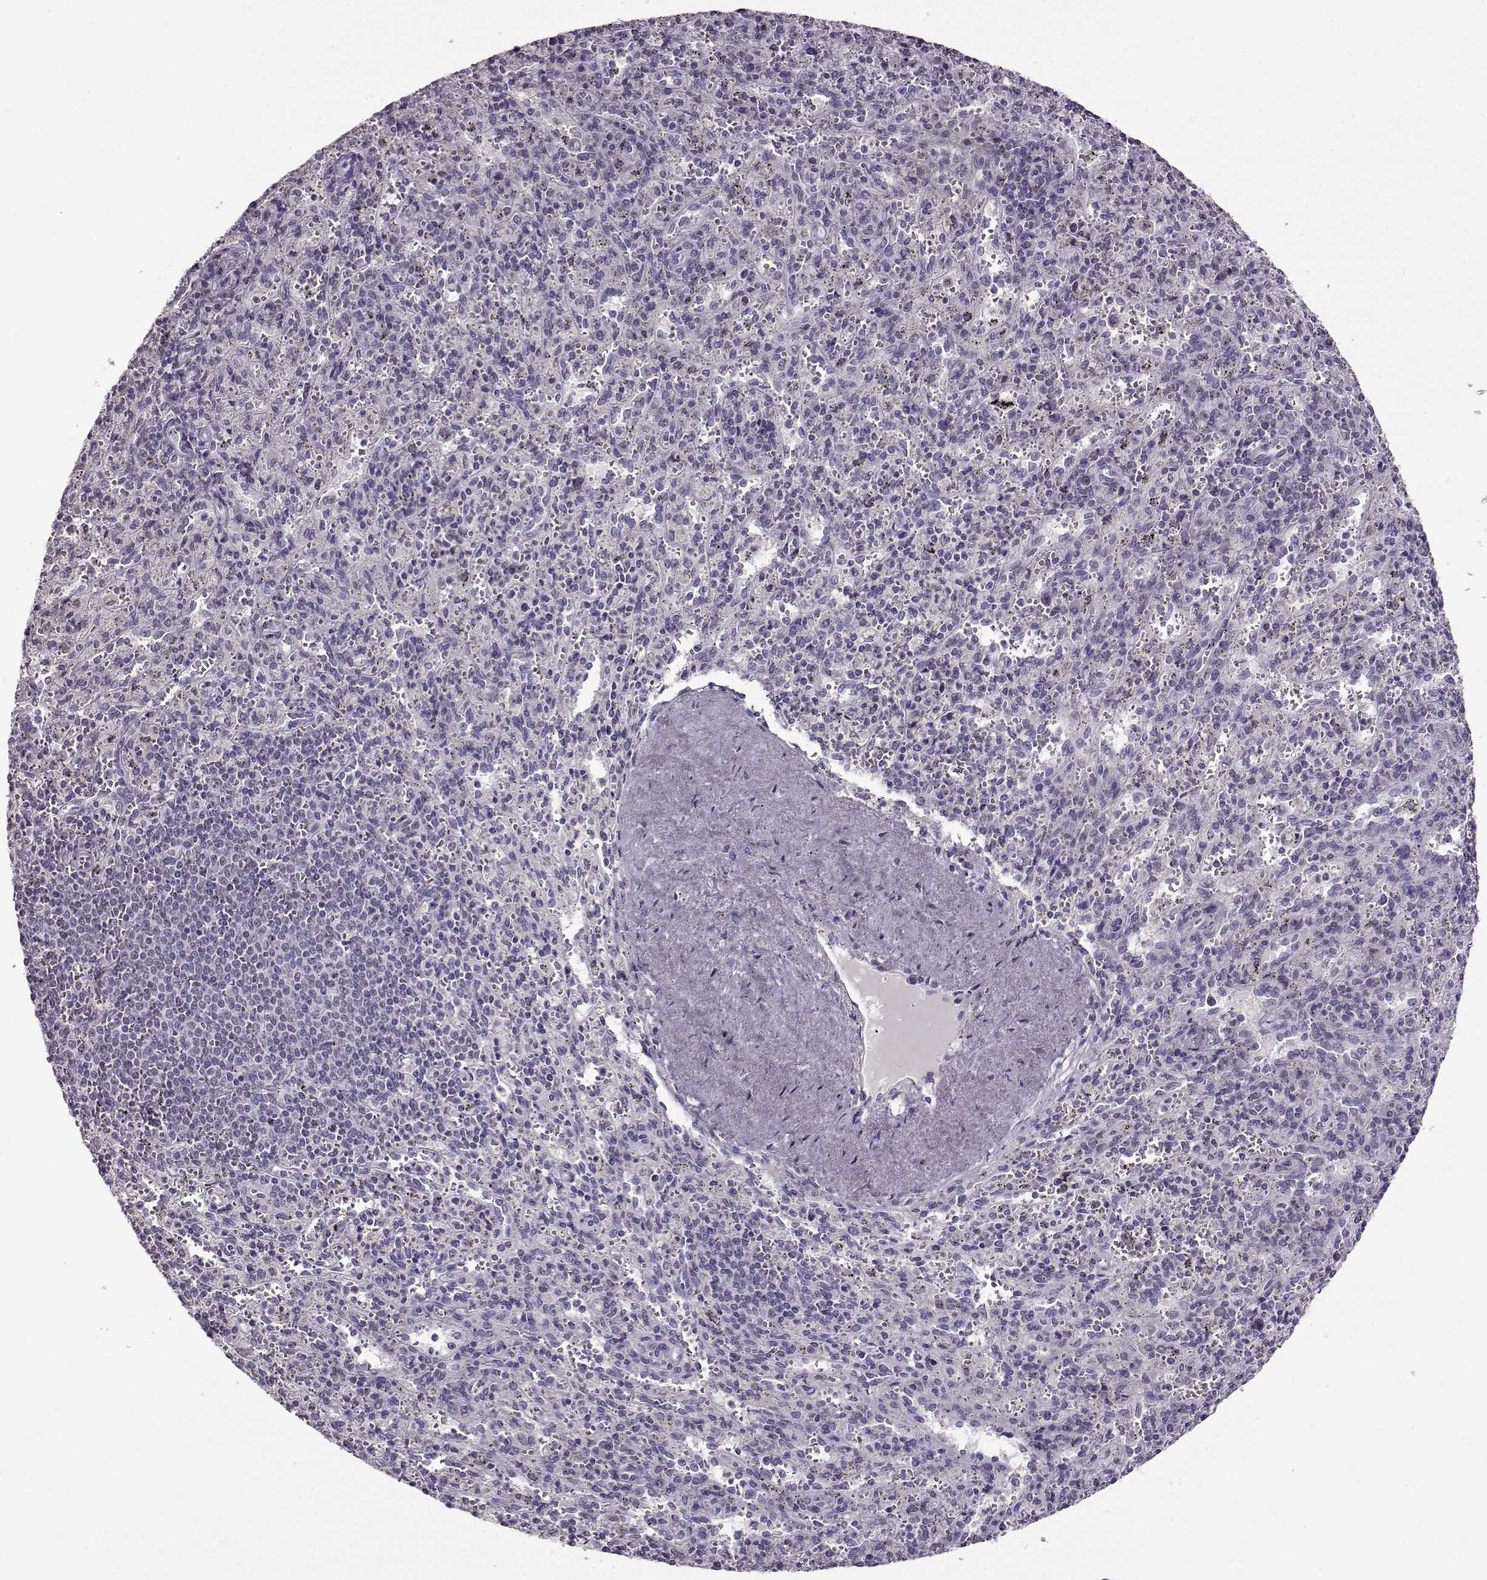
{"staining": {"intensity": "negative", "quantity": "none", "location": "none"}, "tissue": "spleen", "cell_type": "Cells in red pulp", "image_type": "normal", "snomed": [{"axis": "morphology", "description": "Normal tissue, NOS"}, {"axis": "topography", "description": "Spleen"}], "caption": "Immunohistochemical staining of unremarkable spleen exhibits no significant positivity in cells in red pulp. (Brightfield microscopy of DAB IHC at high magnification).", "gene": "FSHB", "patient": {"sex": "male", "age": 57}}